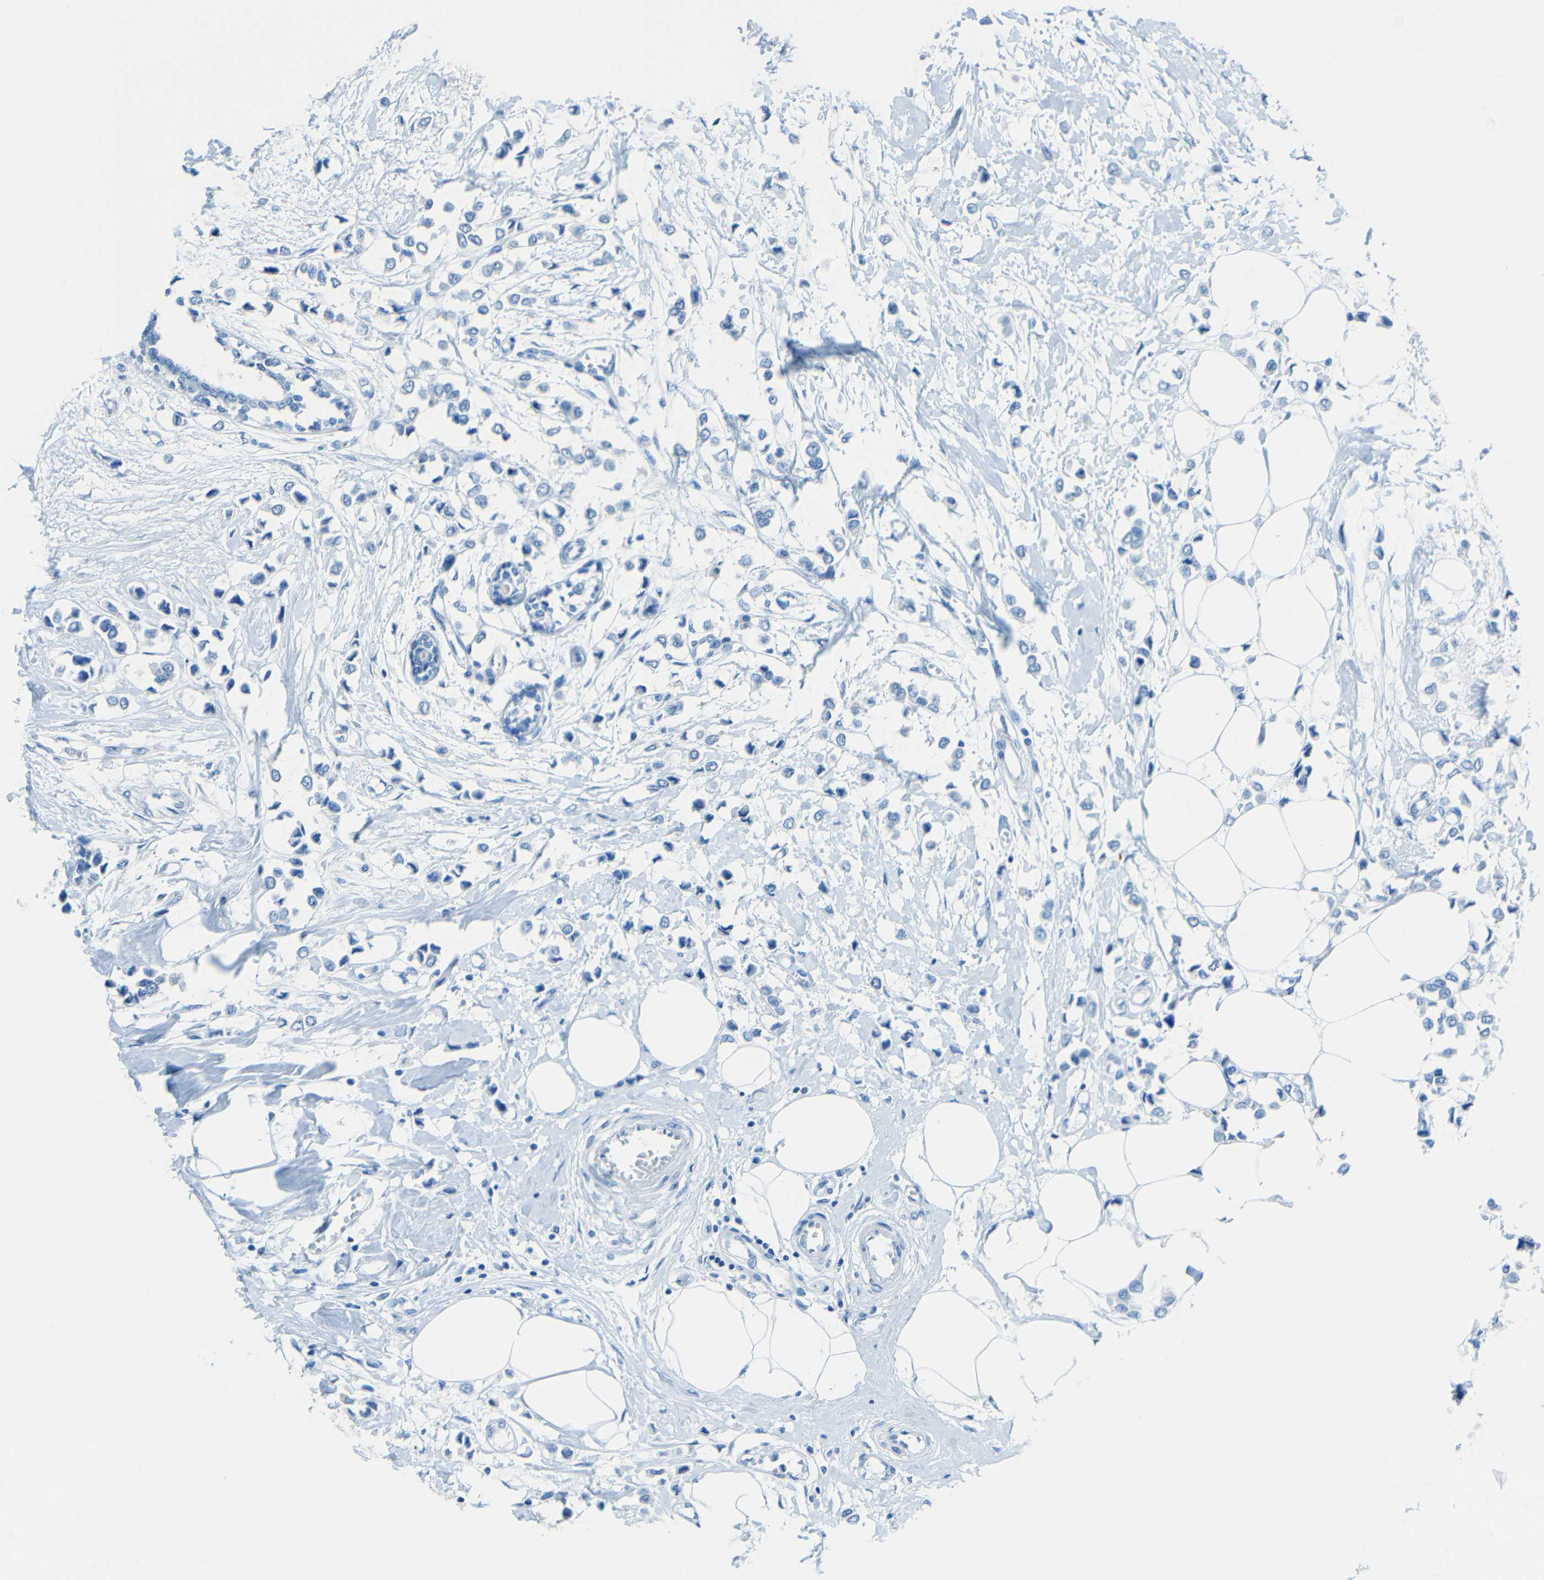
{"staining": {"intensity": "negative", "quantity": "none", "location": "none"}, "tissue": "breast cancer", "cell_type": "Tumor cells", "image_type": "cancer", "snomed": [{"axis": "morphology", "description": "Lobular carcinoma"}, {"axis": "topography", "description": "Breast"}], "caption": "Human lobular carcinoma (breast) stained for a protein using IHC reveals no expression in tumor cells.", "gene": "TUBB4B", "patient": {"sex": "female", "age": 51}}